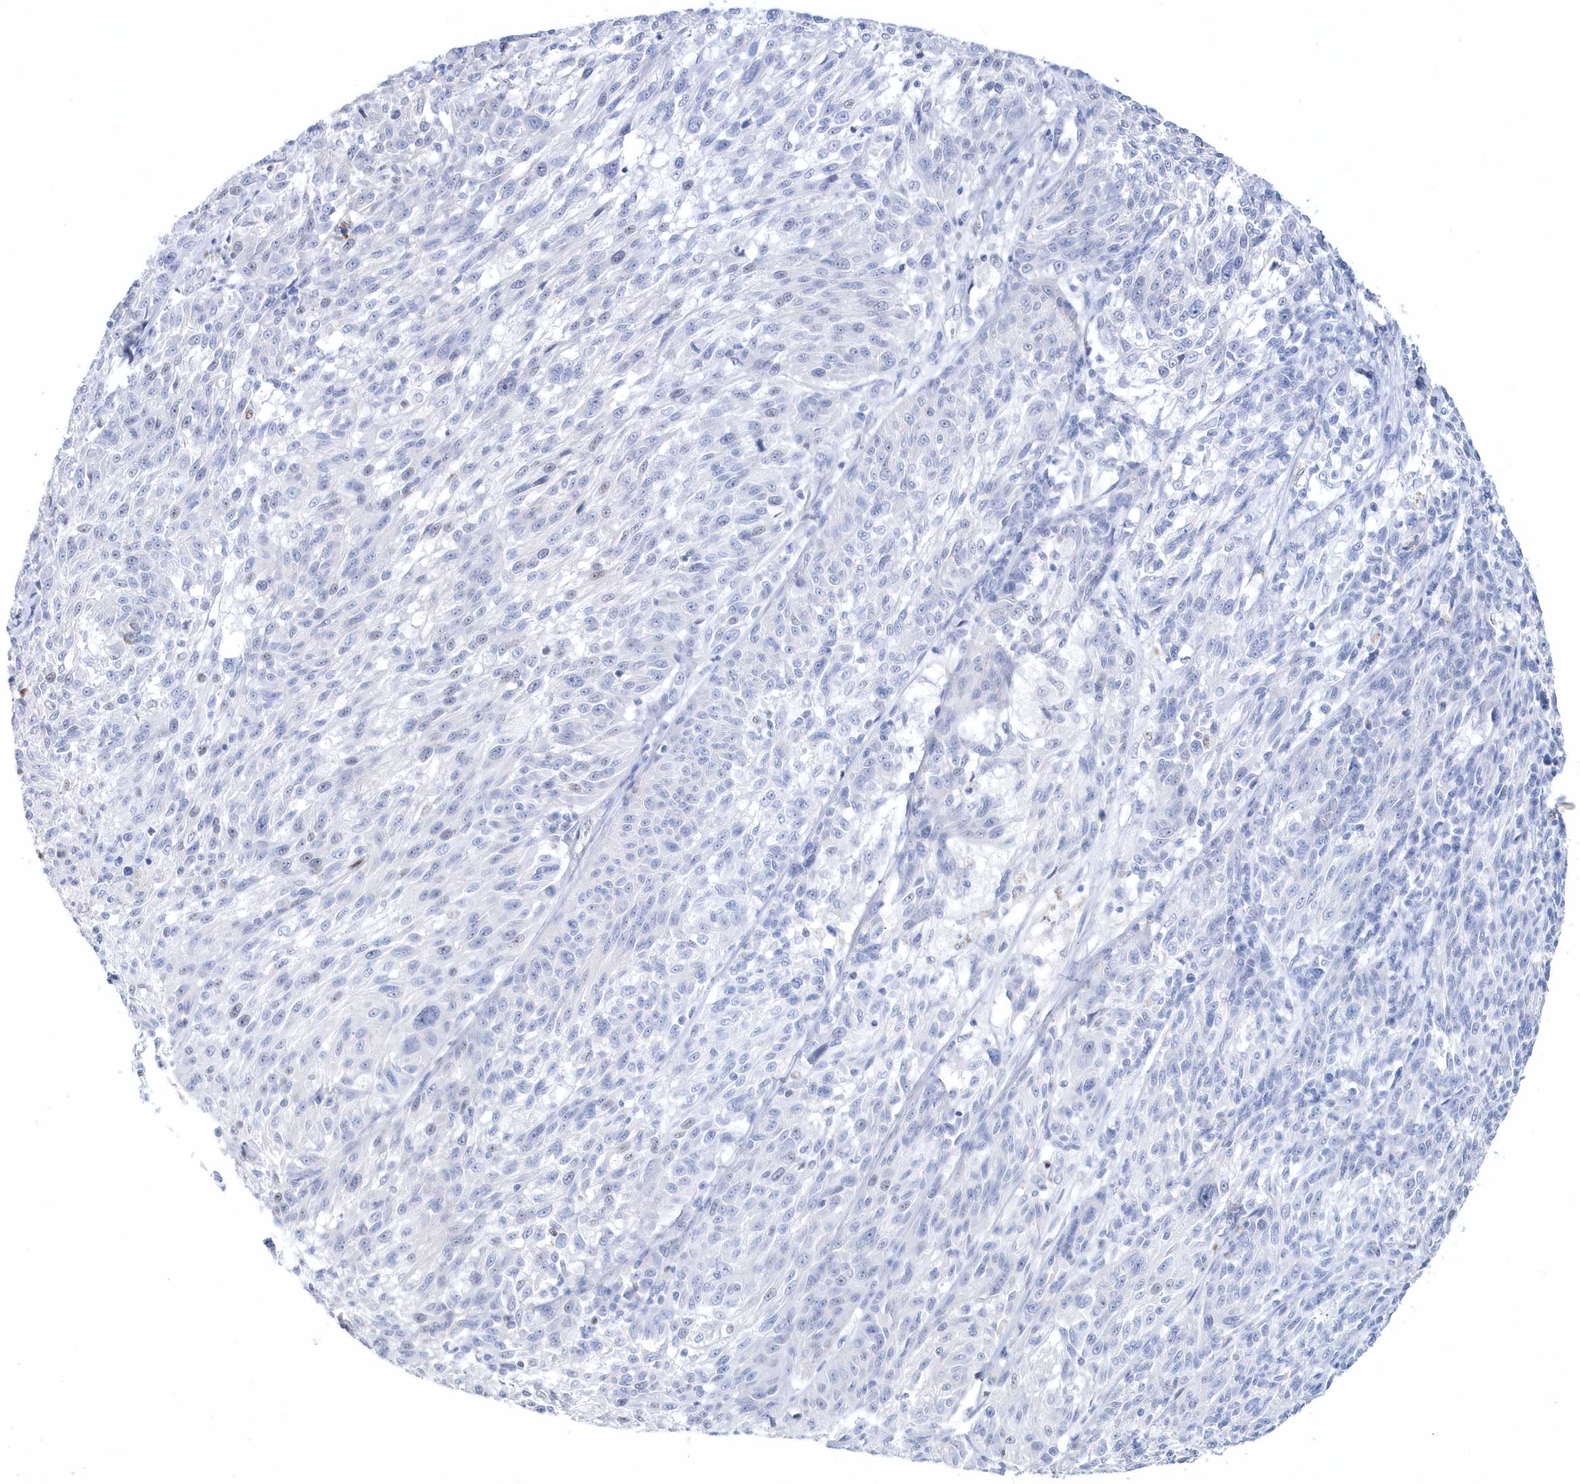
{"staining": {"intensity": "negative", "quantity": "none", "location": "none"}, "tissue": "melanoma", "cell_type": "Tumor cells", "image_type": "cancer", "snomed": [{"axis": "morphology", "description": "Malignant melanoma, NOS"}, {"axis": "topography", "description": "Skin"}], "caption": "Histopathology image shows no protein expression in tumor cells of malignant melanoma tissue. (Stains: DAB (3,3'-diaminobenzidine) IHC with hematoxylin counter stain, Microscopy: brightfield microscopy at high magnification).", "gene": "TMCO6", "patient": {"sex": "male", "age": 53}}